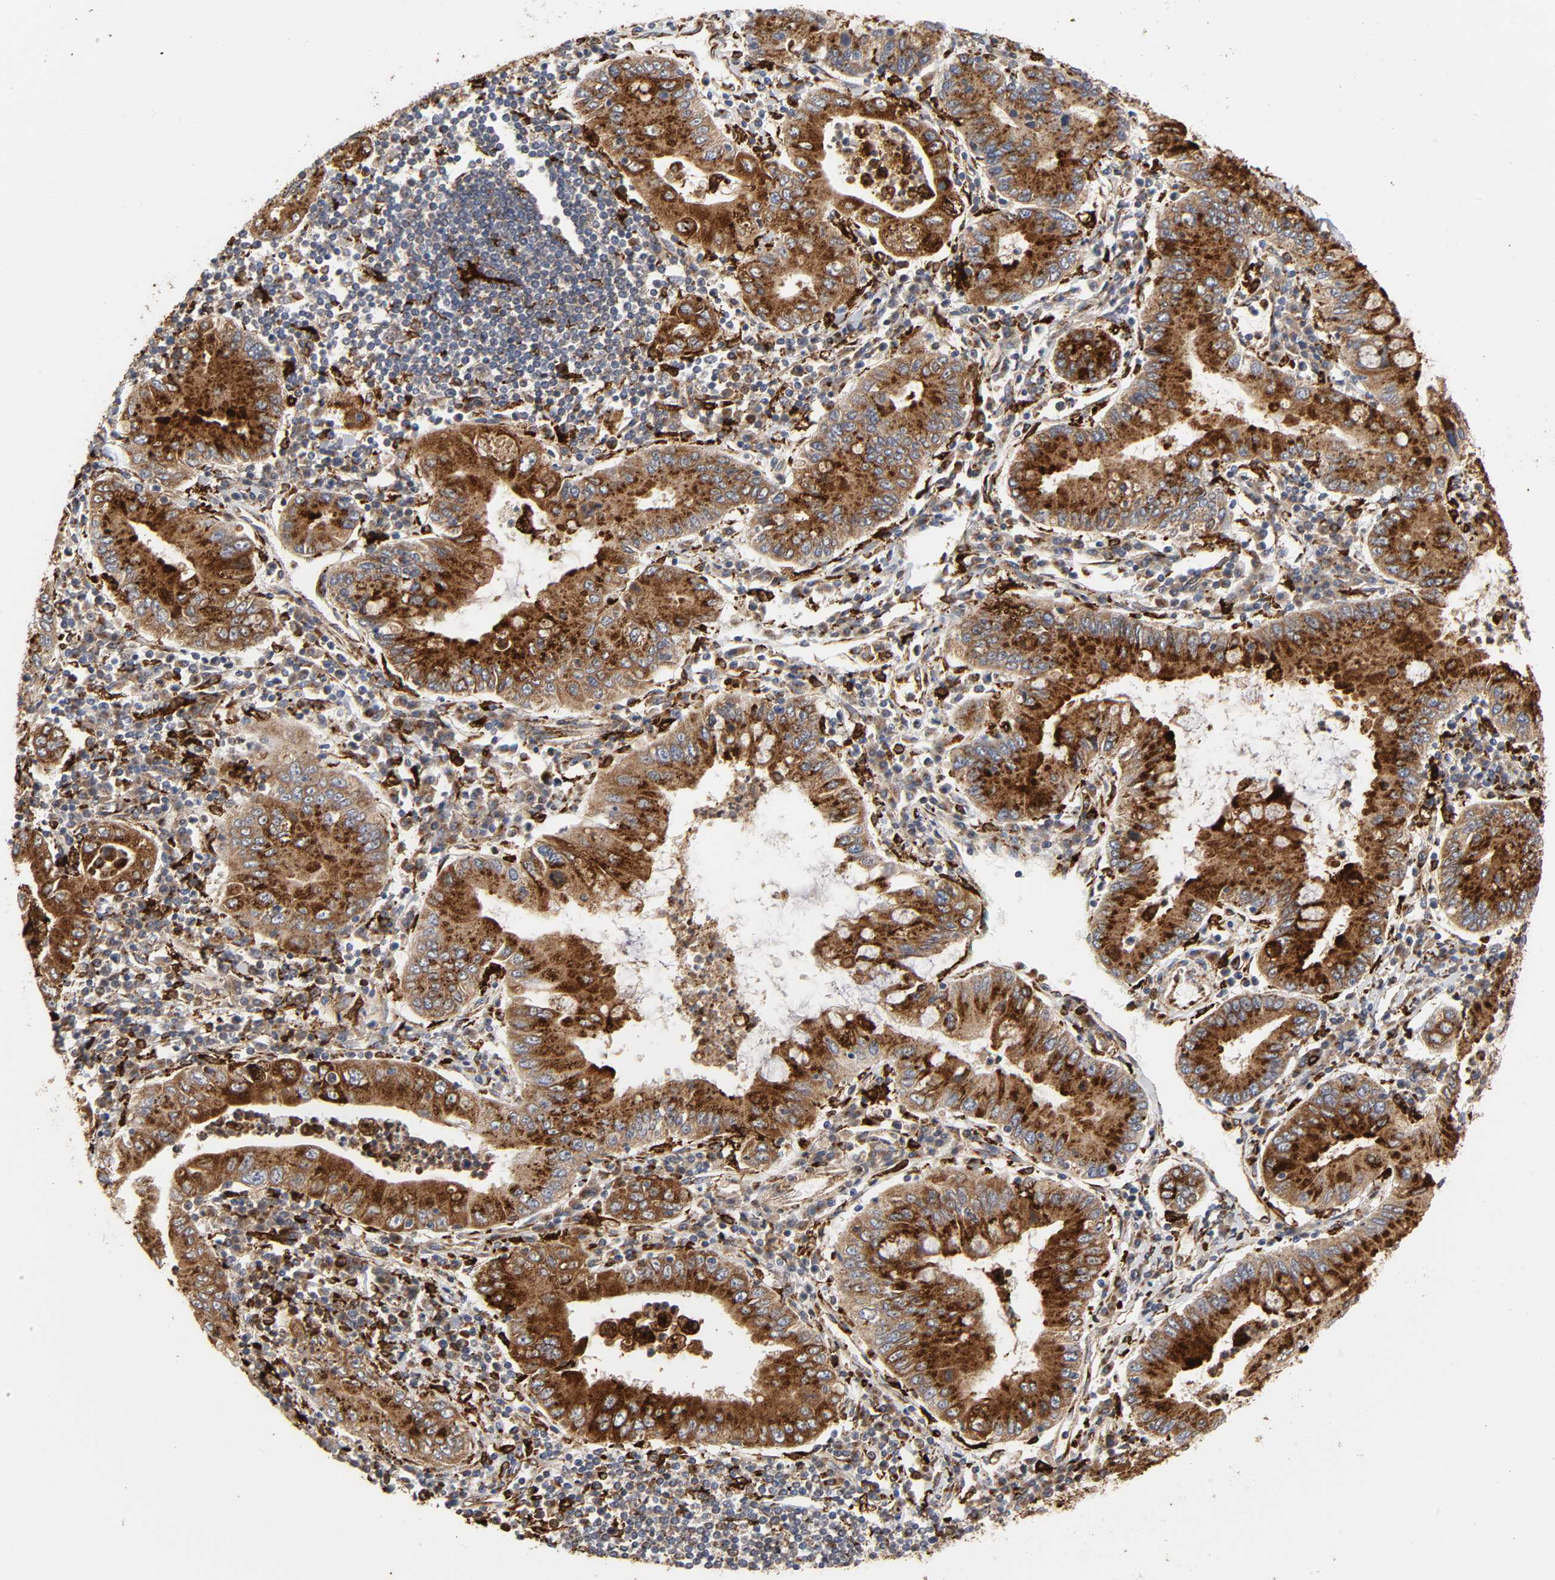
{"staining": {"intensity": "strong", "quantity": ">75%", "location": "cytoplasmic/membranous"}, "tissue": "stomach cancer", "cell_type": "Tumor cells", "image_type": "cancer", "snomed": [{"axis": "morphology", "description": "Normal tissue, NOS"}, {"axis": "morphology", "description": "Adenocarcinoma, NOS"}, {"axis": "topography", "description": "Esophagus"}, {"axis": "topography", "description": "Stomach, upper"}, {"axis": "topography", "description": "Peripheral nerve tissue"}], "caption": "Stomach adenocarcinoma stained with IHC displays strong cytoplasmic/membranous staining in approximately >75% of tumor cells. The protein is stained brown, and the nuclei are stained in blue (DAB IHC with brightfield microscopy, high magnification).", "gene": "PSAP", "patient": {"sex": "male", "age": 62}}